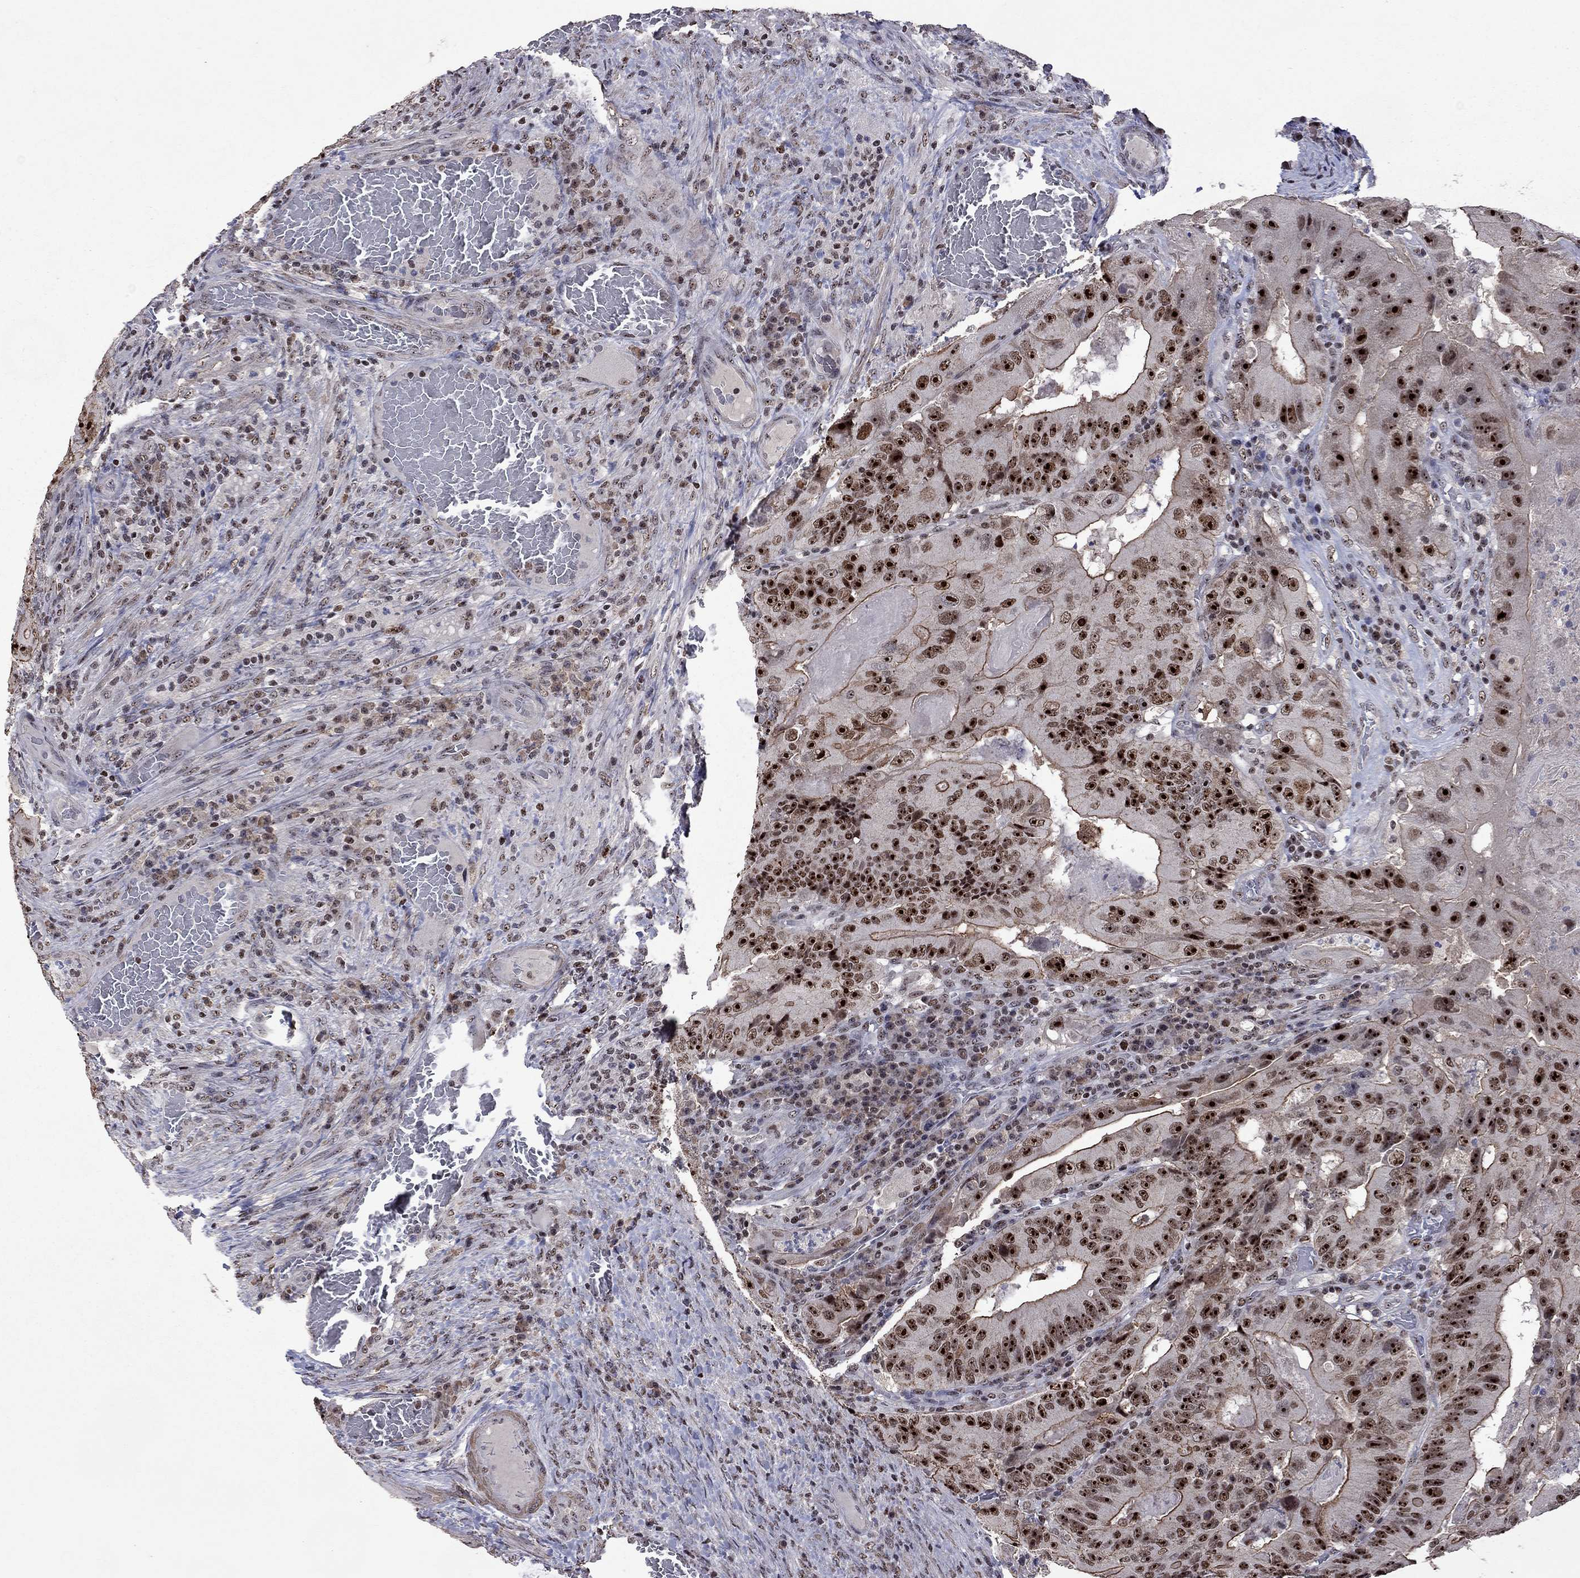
{"staining": {"intensity": "strong", "quantity": ">75%", "location": "cytoplasmic/membranous,nuclear"}, "tissue": "colorectal cancer", "cell_type": "Tumor cells", "image_type": "cancer", "snomed": [{"axis": "morphology", "description": "Adenocarcinoma, NOS"}, {"axis": "topography", "description": "Colon"}], "caption": "Colorectal cancer stained with DAB immunohistochemistry shows high levels of strong cytoplasmic/membranous and nuclear staining in approximately >75% of tumor cells. The protein is stained brown, and the nuclei are stained in blue (DAB IHC with brightfield microscopy, high magnification).", "gene": "SPOUT1", "patient": {"sex": "female", "age": 86}}